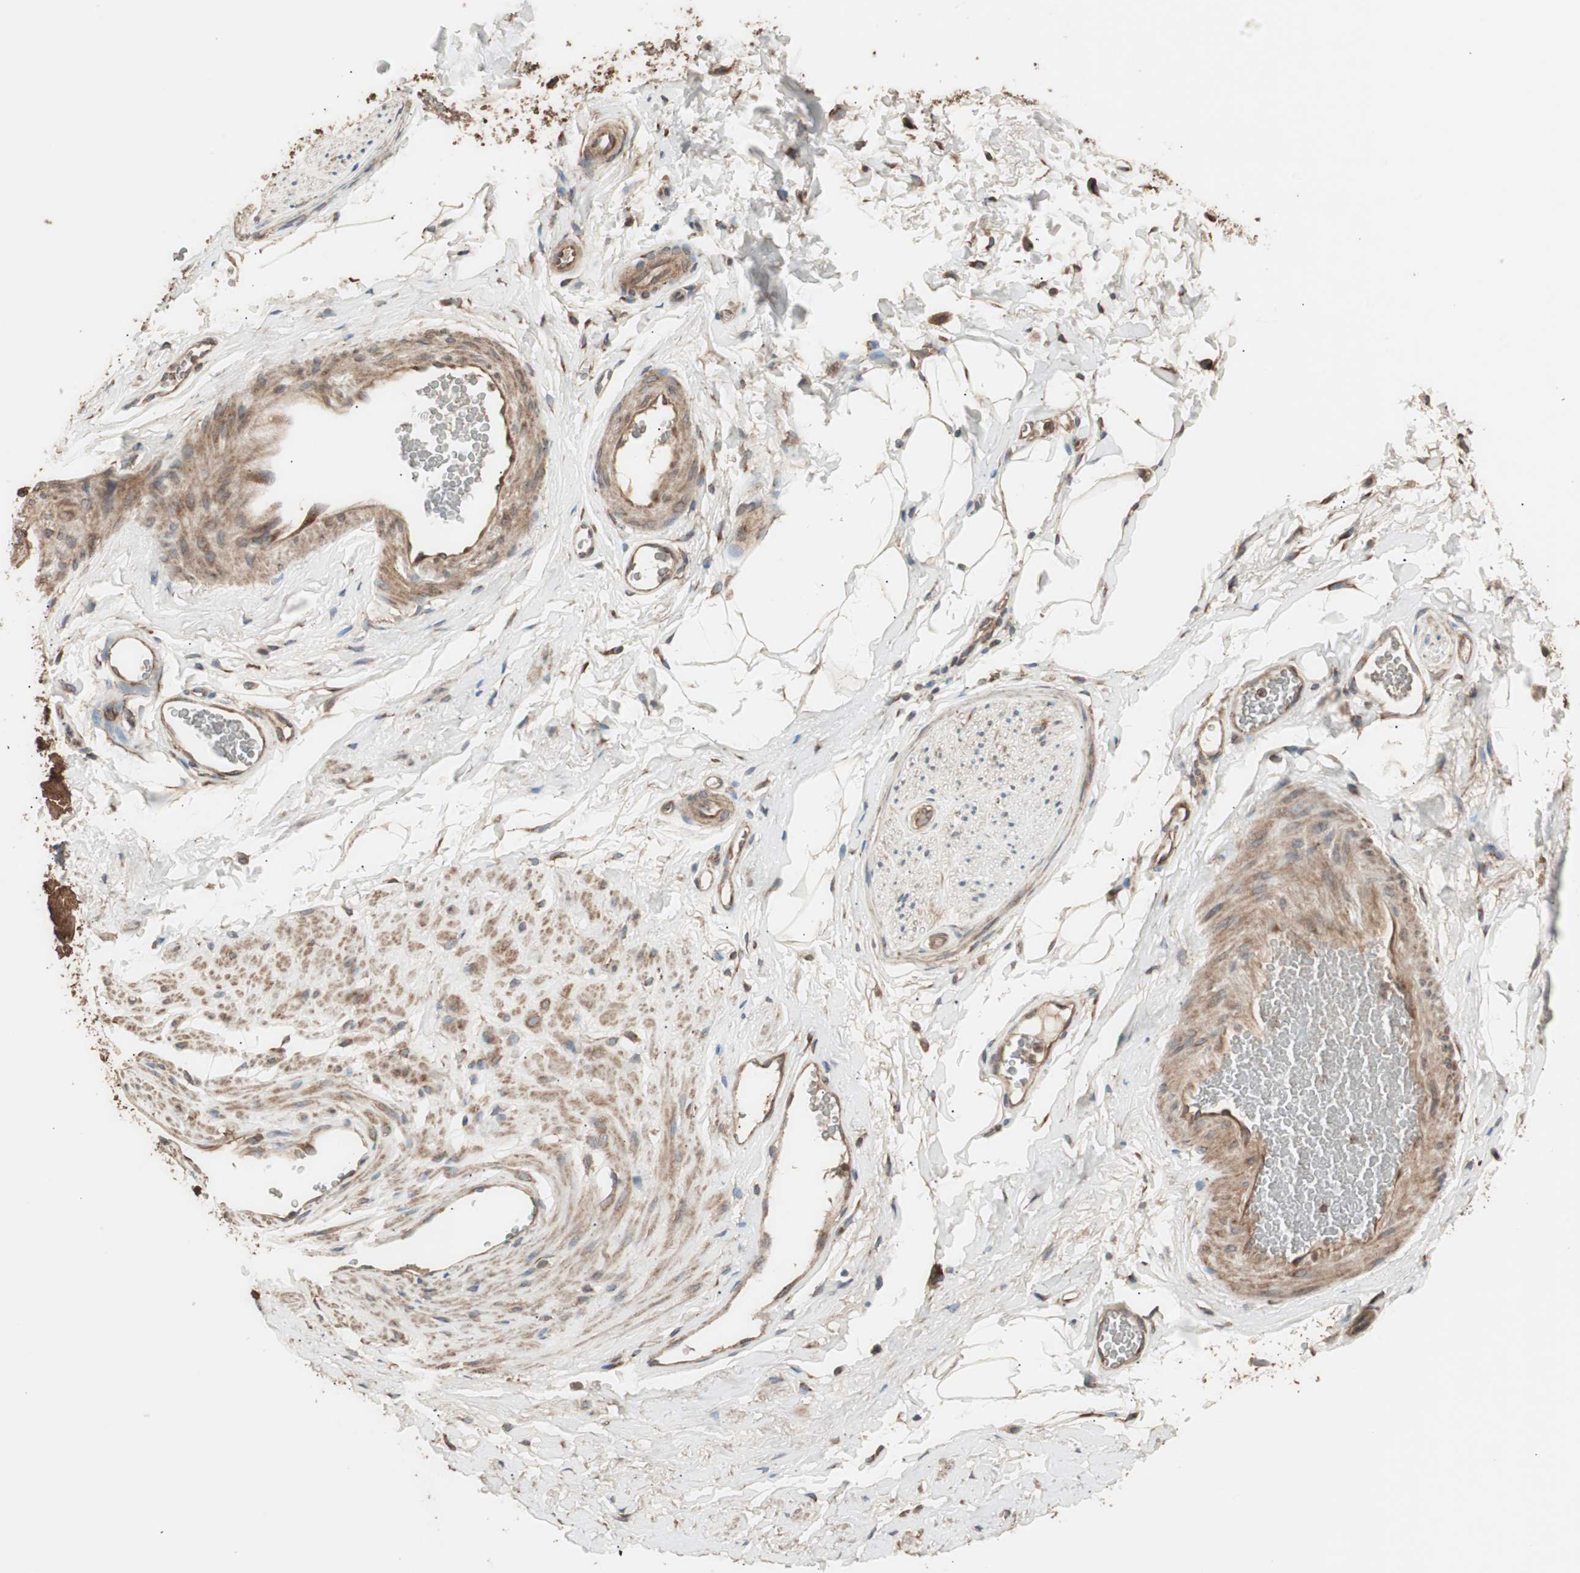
{"staining": {"intensity": "moderate", "quantity": ">75%", "location": "cytoplasmic/membranous"}, "tissue": "adipose tissue", "cell_type": "Adipocytes", "image_type": "normal", "snomed": [{"axis": "morphology", "description": "Normal tissue, NOS"}, {"axis": "topography", "description": "Soft tissue"}, {"axis": "topography", "description": "Peripheral nerve tissue"}], "caption": "High-power microscopy captured an immunohistochemistry (IHC) micrograph of unremarkable adipose tissue, revealing moderate cytoplasmic/membranous positivity in approximately >75% of adipocytes.", "gene": "LZTS1", "patient": {"sex": "female", "age": 71}}